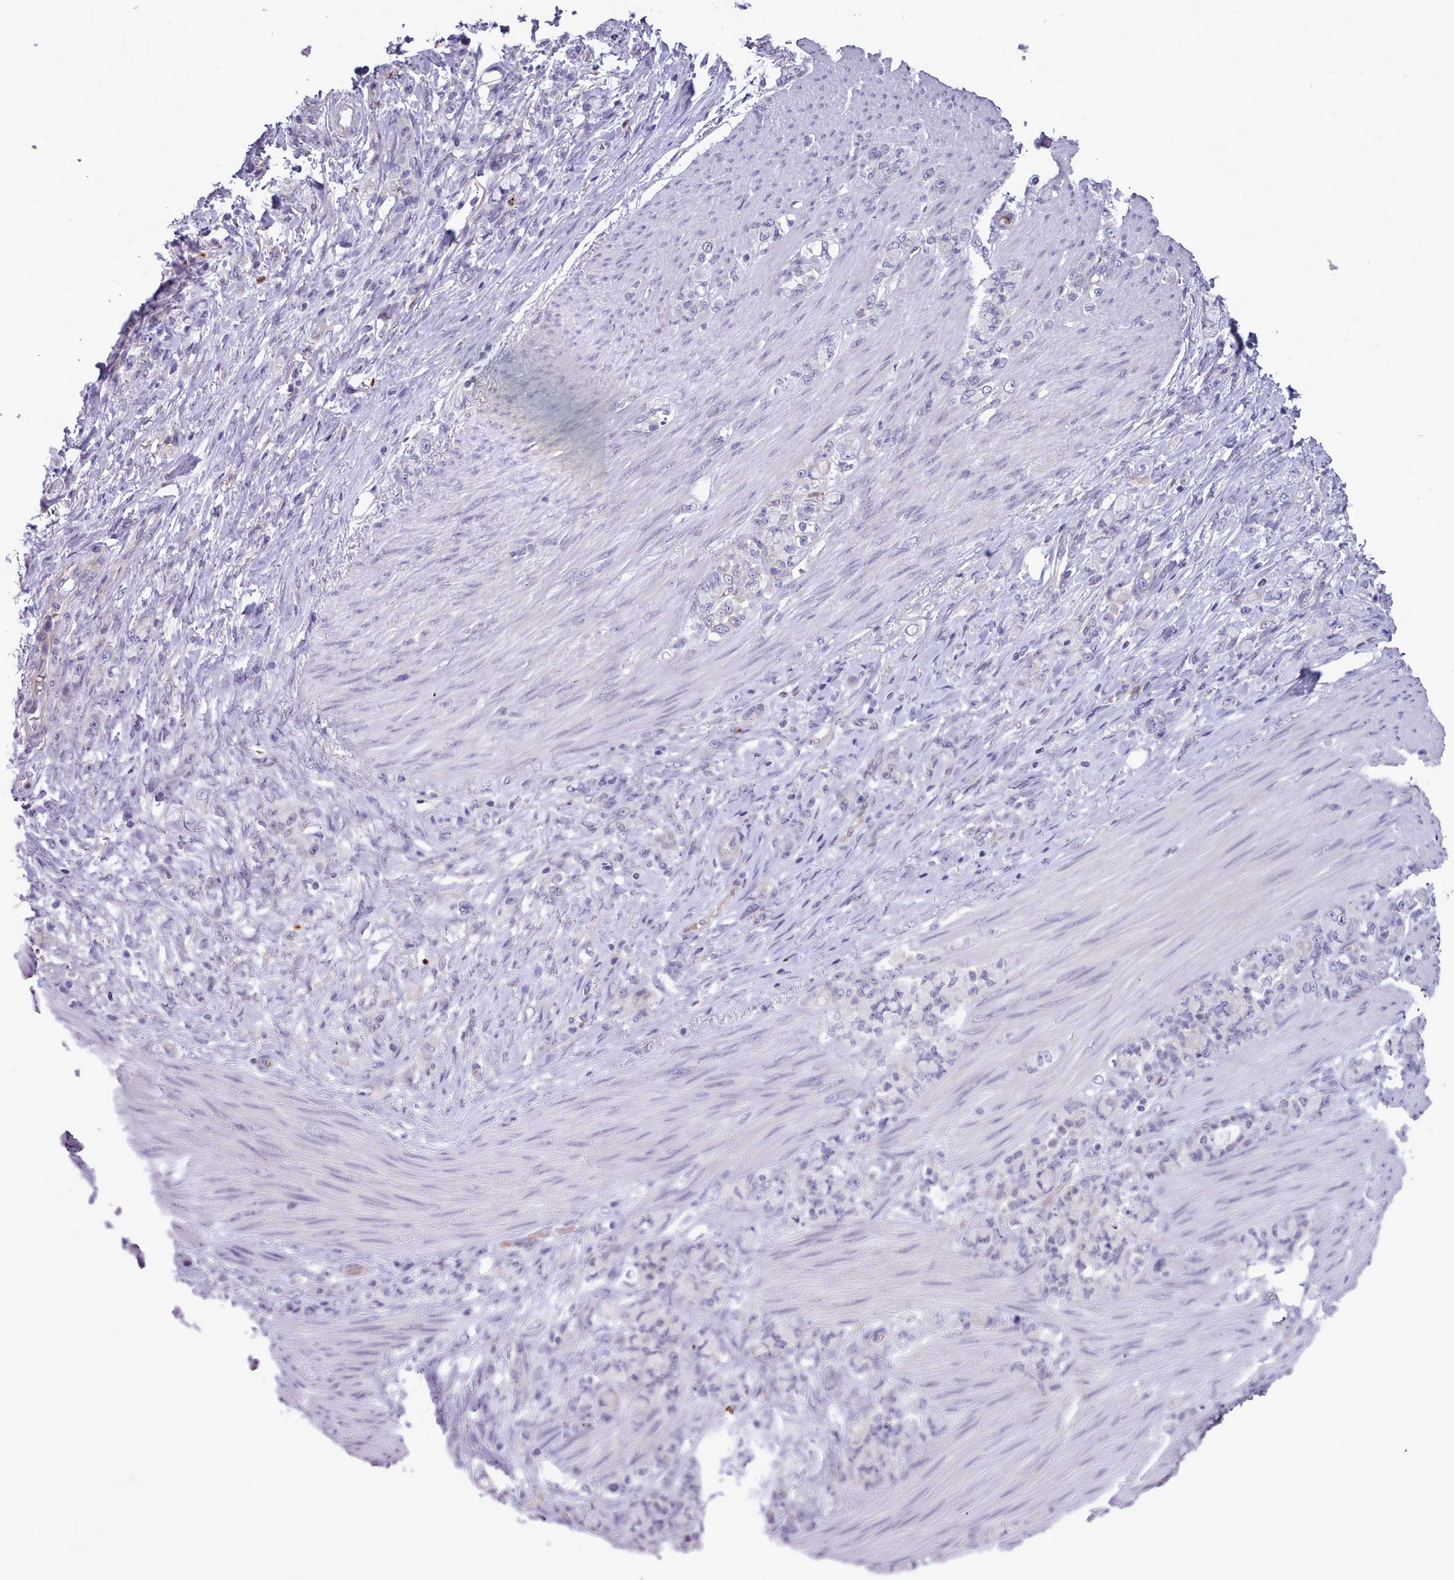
{"staining": {"intensity": "negative", "quantity": "none", "location": "none"}, "tissue": "stomach cancer", "cell_type": "Tumor cells", "image_type": "cancer", "snomed": [{"axis": "morphology", "description": "Normal tissue, NOS"}, {"axis": "morphology", "description": "Adenocarcinoma, NOS"}, {"axis": "topography", "description": "Stomach"}], "caption": "Human adenocarcinoma (stomach) stained for a protein using IHC displays no staining in tumor cells.", "gene": "KCTD16", "patient": {"sex": "female", "age": 79}}